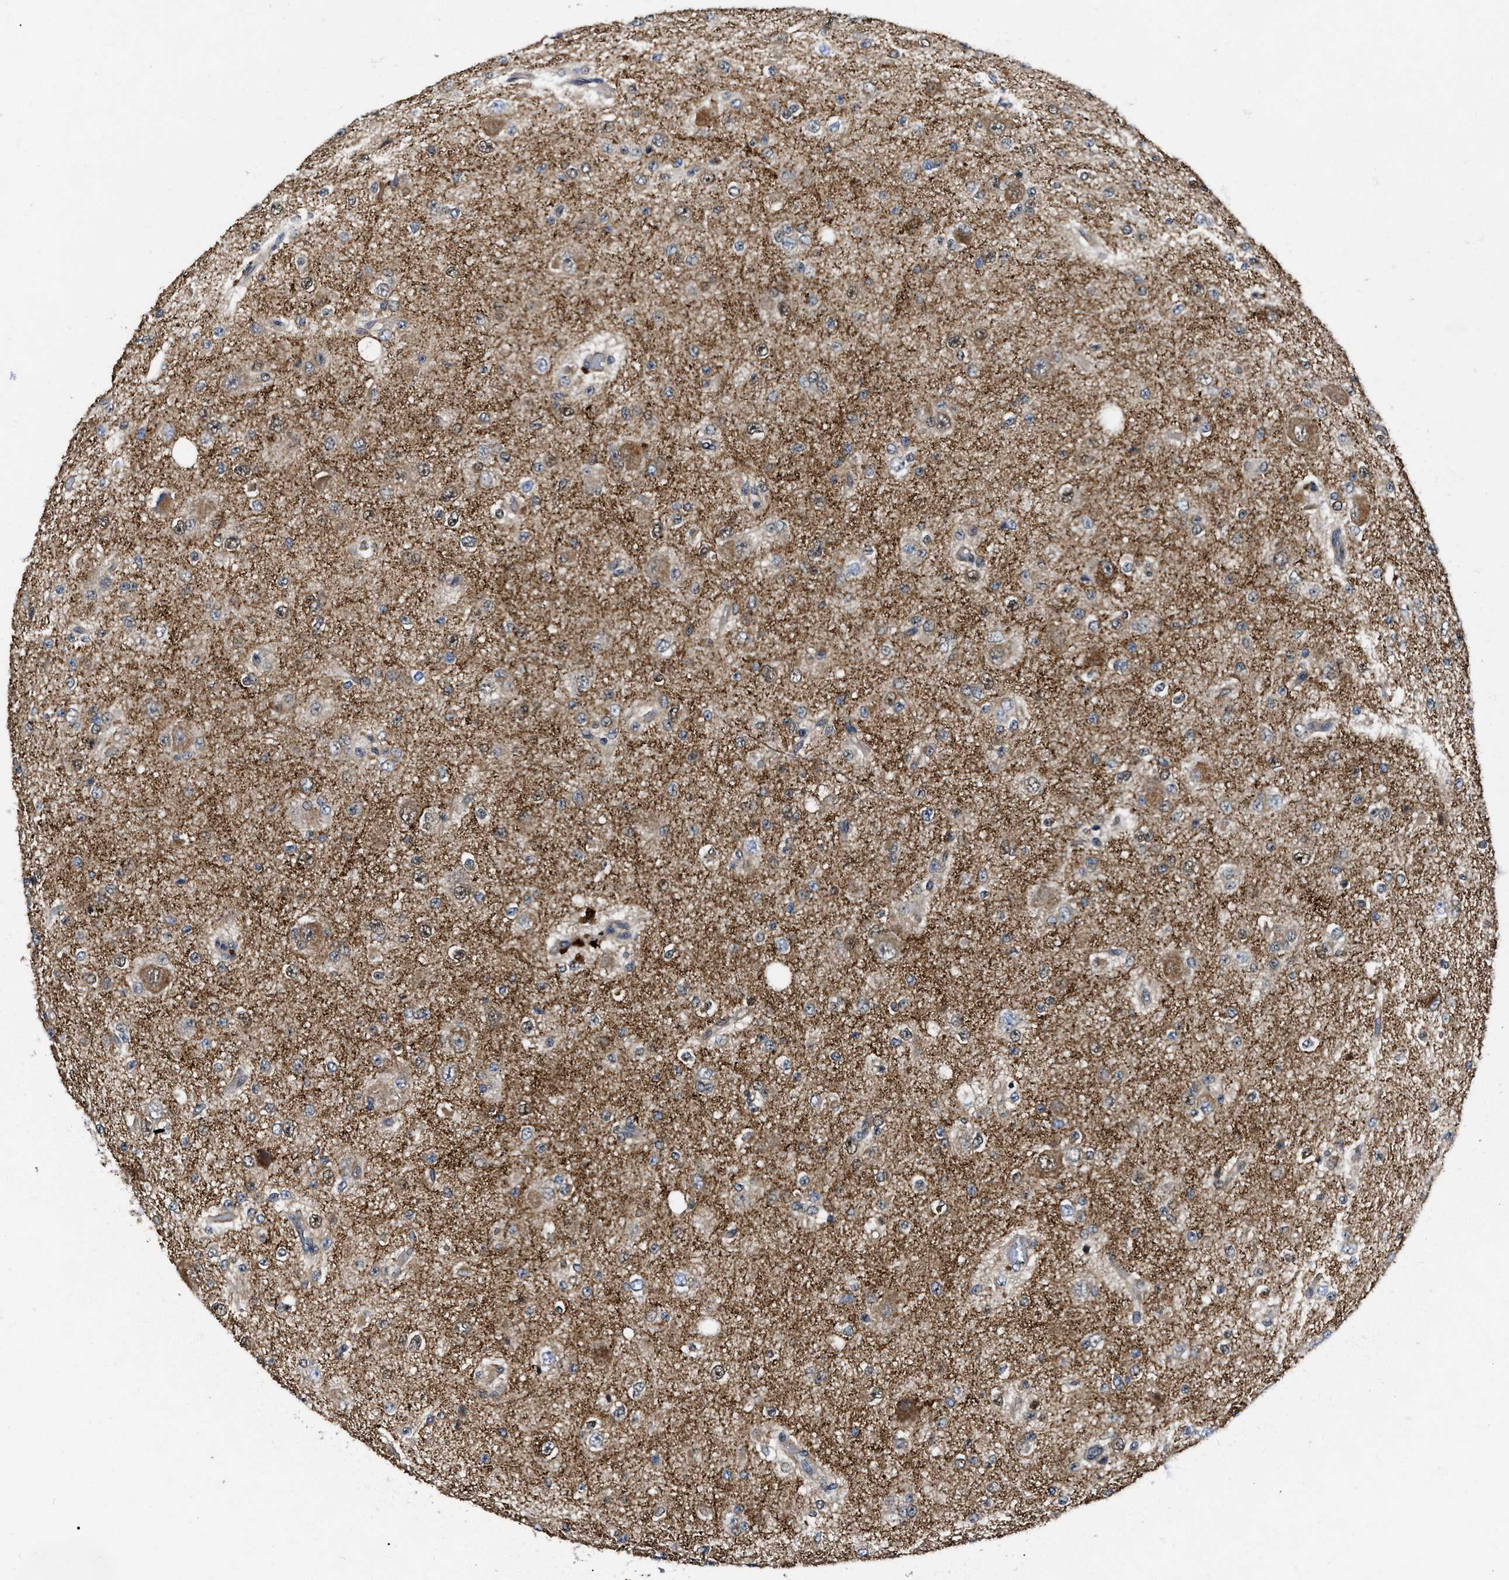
{"staining": {"intensity": "moderate", "quantity": ">75%", "location": "cytoplasmic/membranous"}, "tissue": "glioma", "cell_type": "Tumor cells", "image_type": "cancer", "snomed": [{"axis": "morphology", "description": "Glioma, malignant, High grade"}, {"axis": "topography", "description": "pancreas cauda"}], "caption": "Malignant glioma (high-grade) was stained to show a protein in brown. There is medium levels of moderate cytoplasmic/membranous staining in about >75% of tumor cells.", "gene": "GET4", "patient": {"sex": "male", "age": 60}}